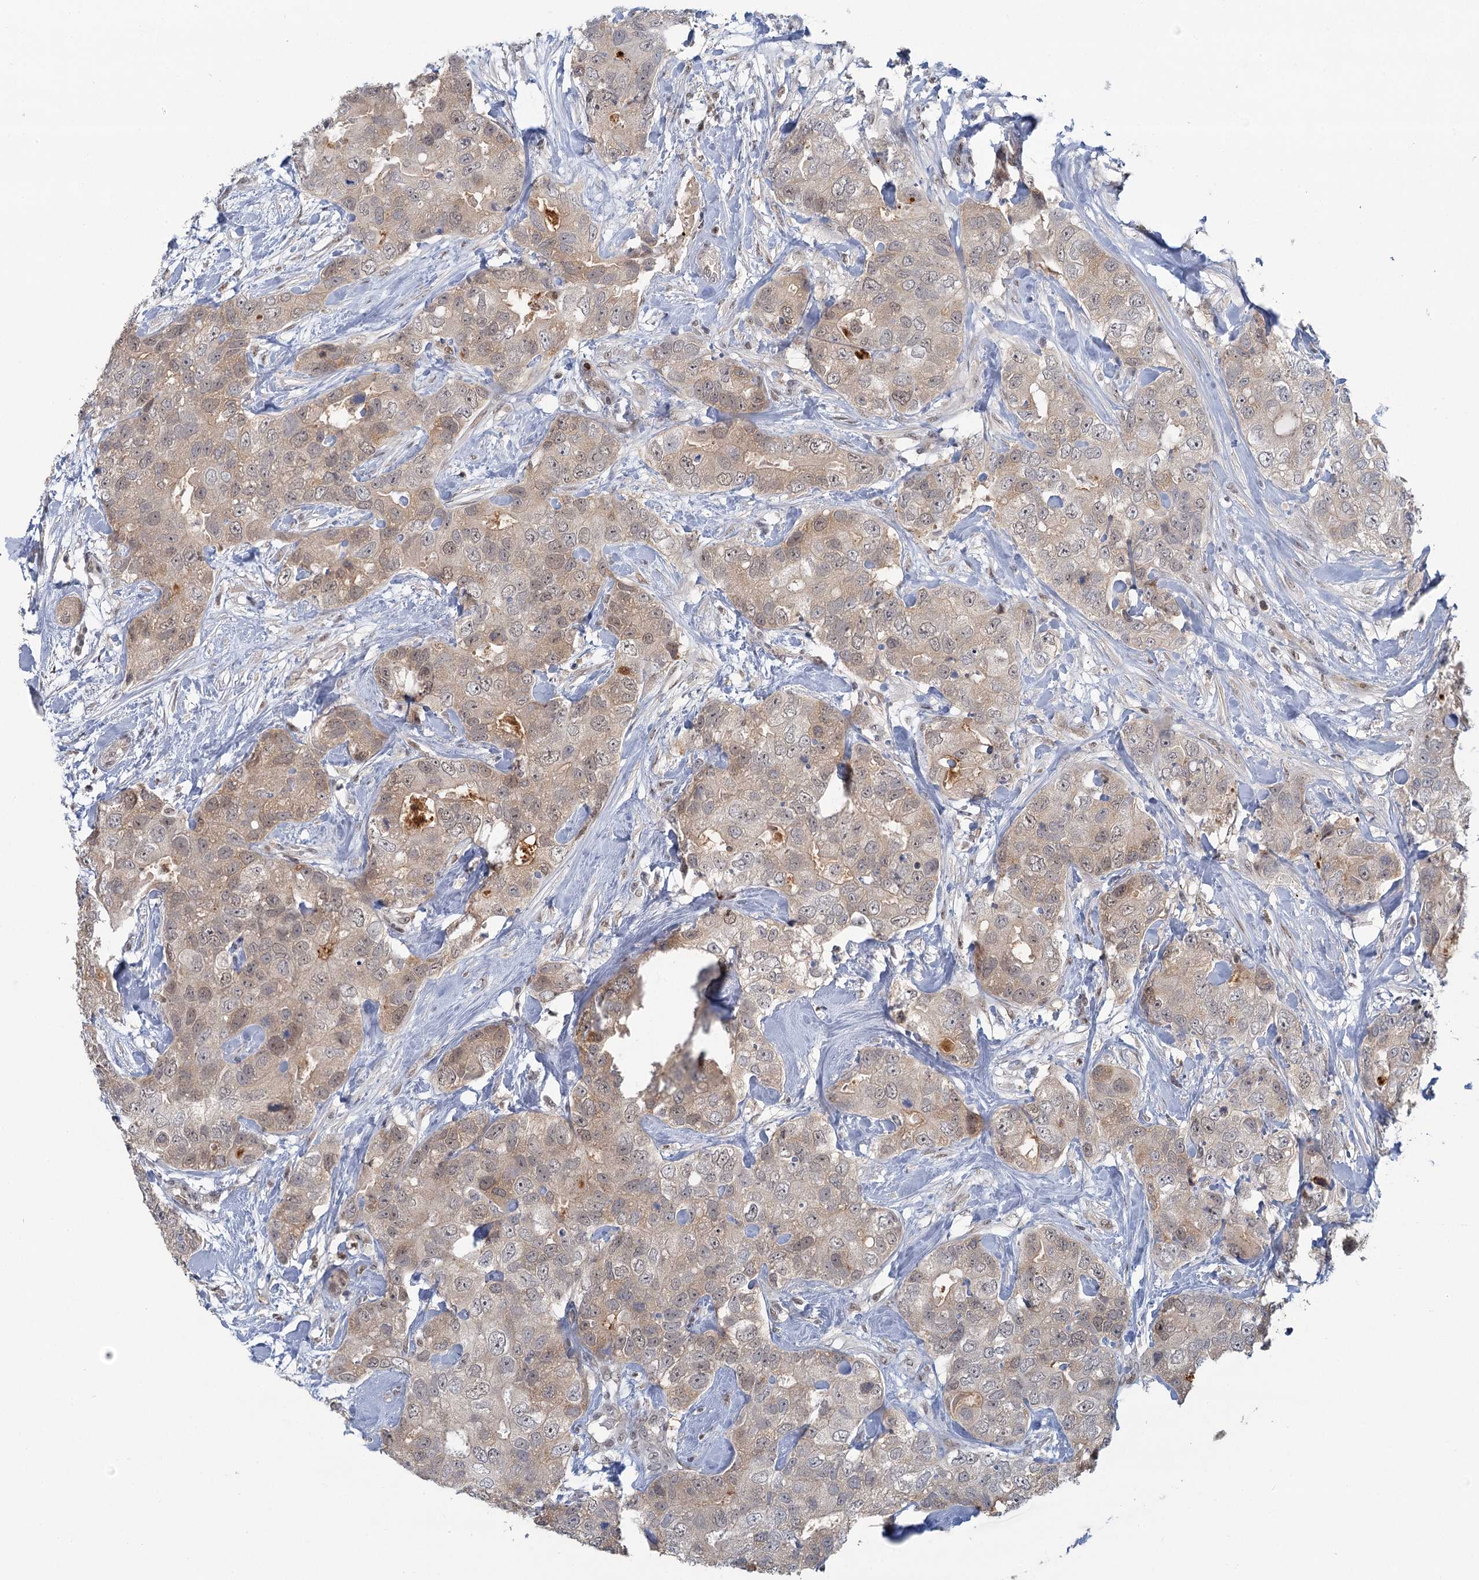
{"staining": {"intensity": "weak", "quantity": "25%-75%", "location": "cytoplasmic/membranous,nuclear"}, "tissue": "breast cancer", "cell_type": "Tumor cells", "image_type": "cancer", "snomed": [{"axis": "morphology", "description": "Duct carcinoma"}, {"axis": "topography", "description": "Breast"}], "caption": "This is a histology image of immunohistochemistry (IHC) staining of breast invasive ductal carcinoma, which shows weak positivity in the cytoplasmic/membranous and nuclear of tumor cells.", "gene": "GPATCH11", "patient": {"sex": "female", "age": 62}}